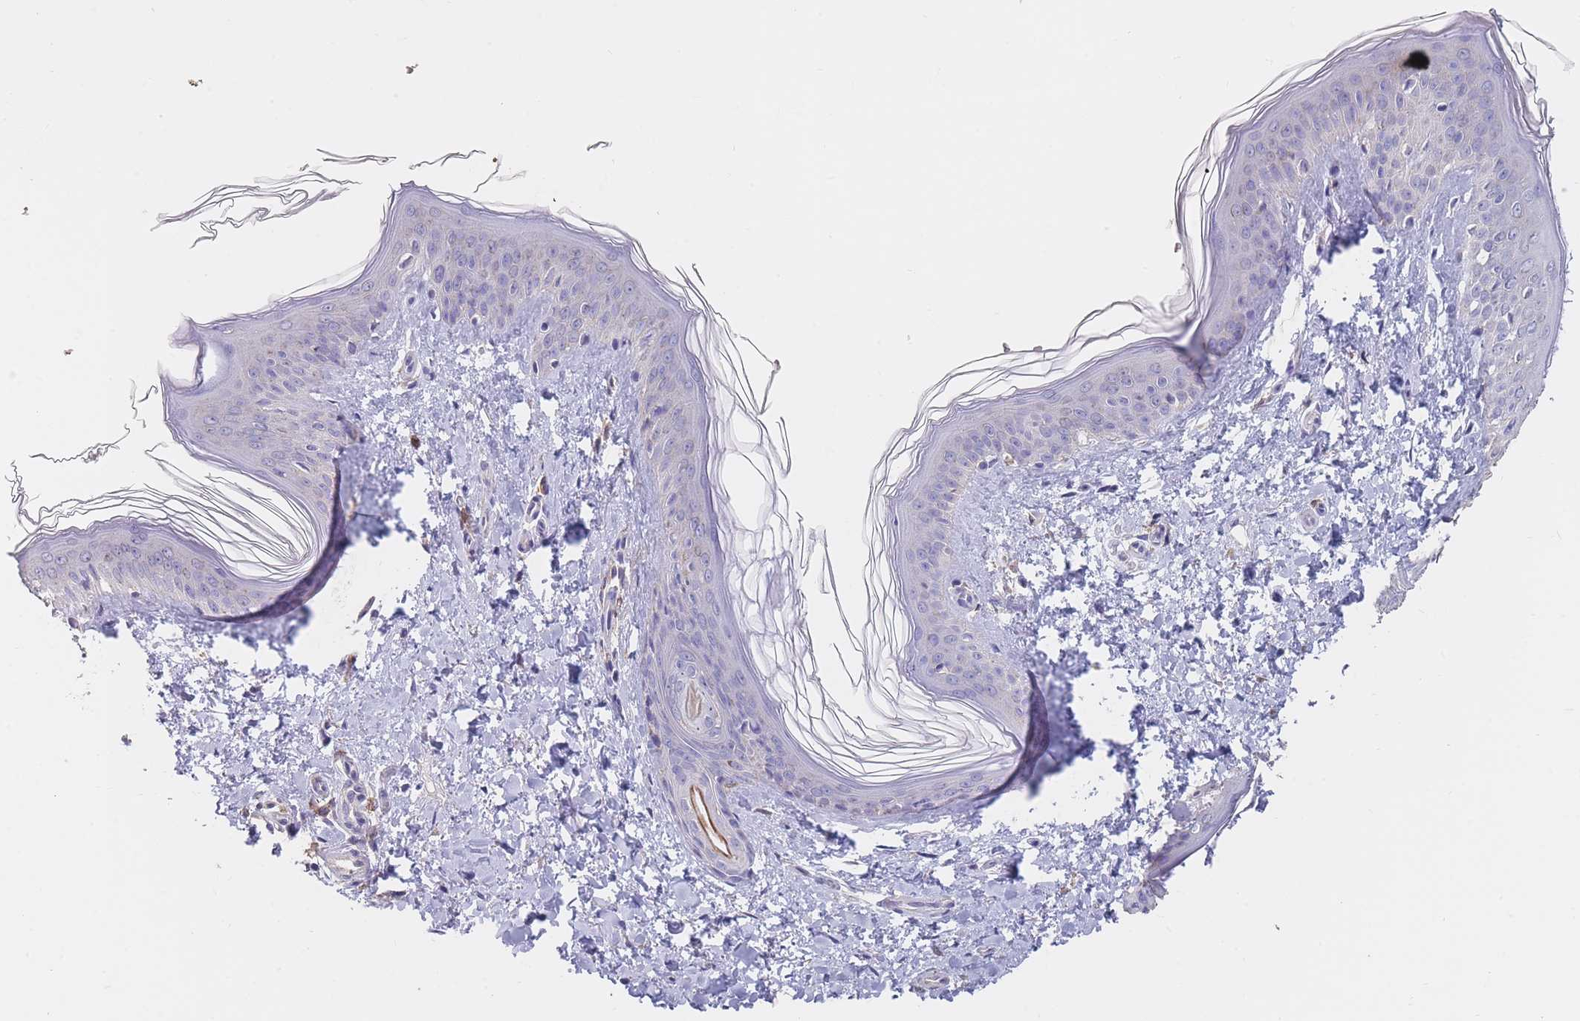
{"staining": {"intensity": "negative", "quantity": "none", "location": "none"}, "tissue": "skin", "cell_type": "Fibroblasts", "image_type": "normal", "snomed": [{"axis": "morphology", "description": "Normal tissue, NOS"}, {"axis": "topography", "description": "Skin"}], "caption": "Skin stained for a protein using immunohistochemistry (IHC) displays no staining fibroblasts.", "gene": "CLEC12A", "patient": {"sex": "female", "age": 41}}